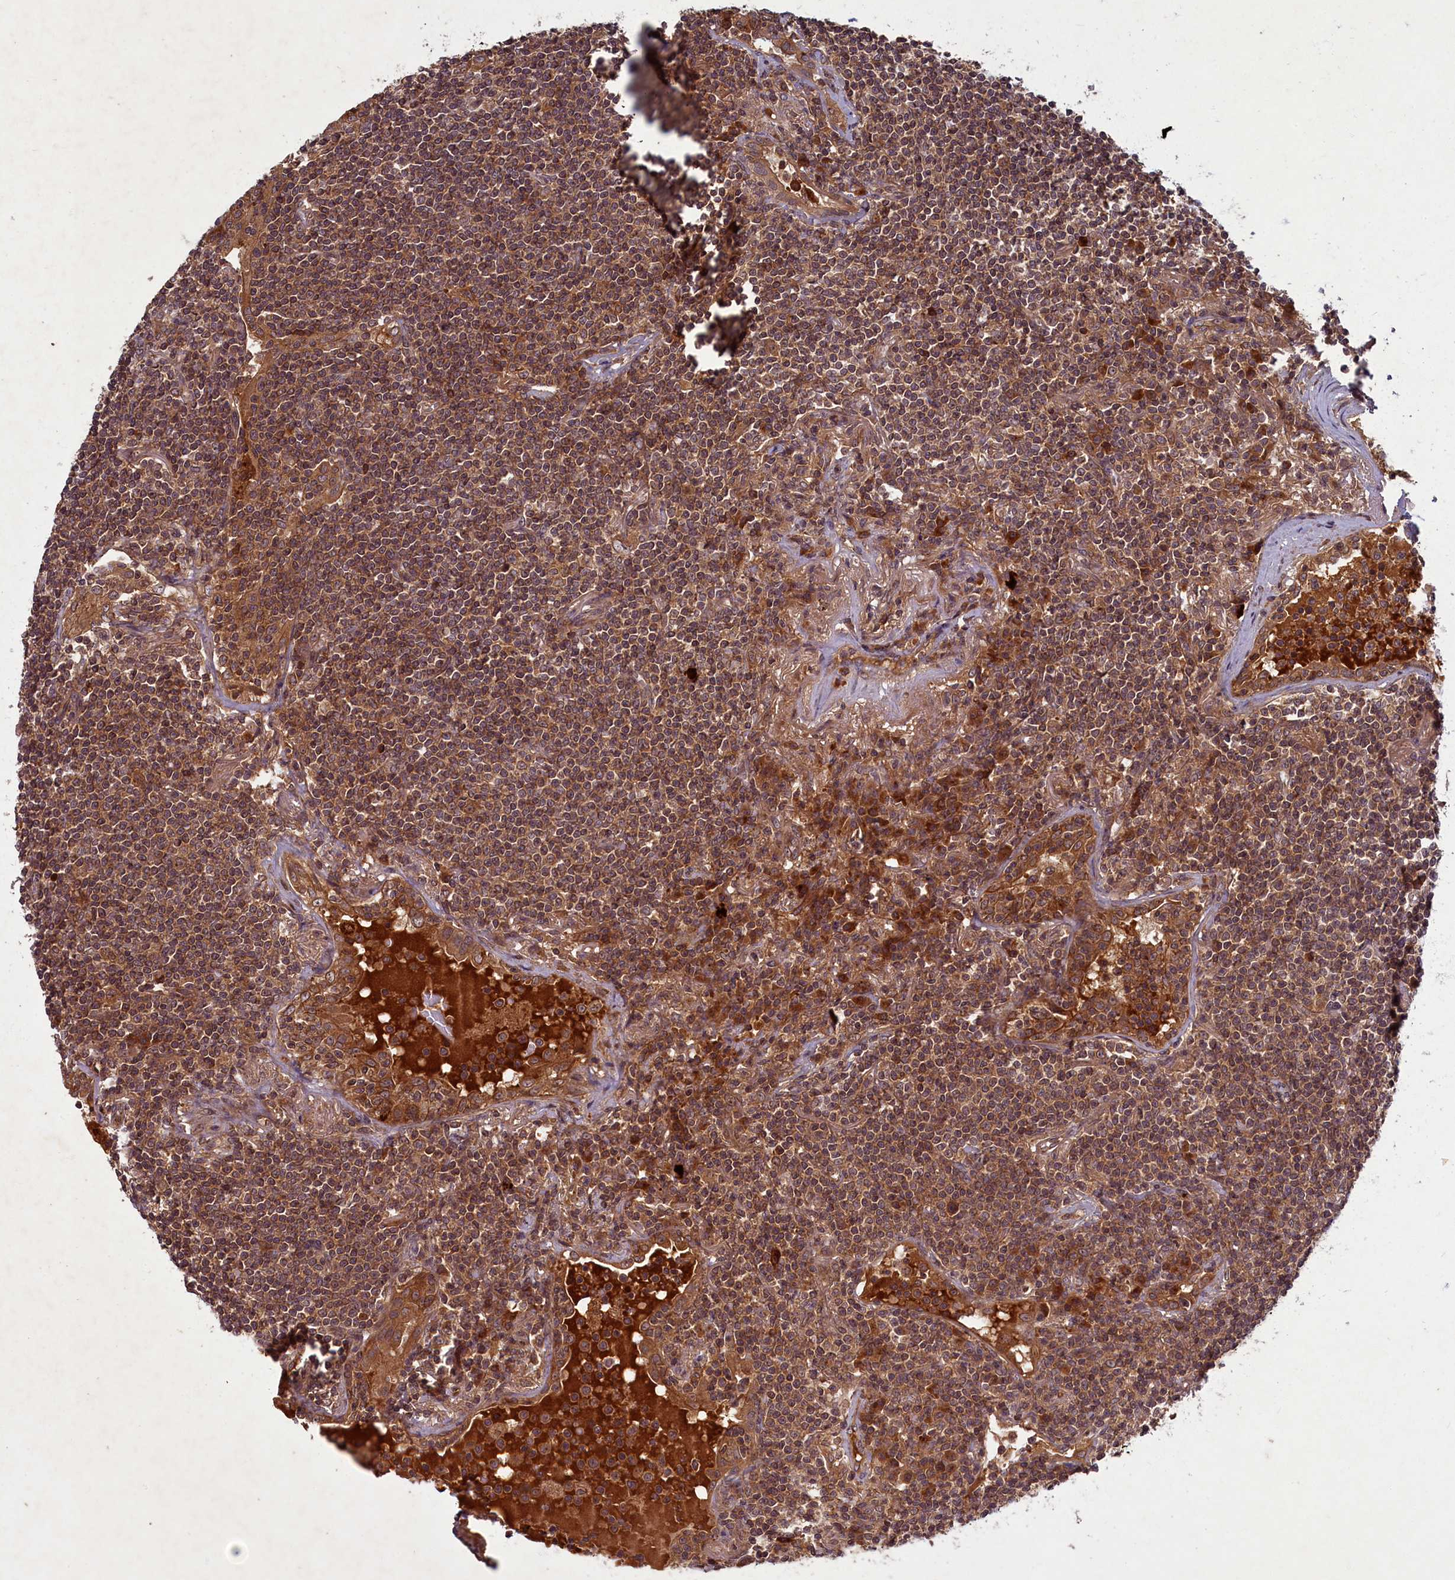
{"staining": {"intensity": "moderate", "quantity": ">75%", "location": "cytoplasmic/membranous"}, "tissue": "lymphoma", "cell_type": "Tumor cells", "image_type": "cancer", "snomed": [{"axis": "morphology", "description": "Malignant lymphoma, non-Hodgkin's type, Low grade"}, {"axis": "topography", "description": "Lung"}], "caption": "Brown immunohistochemical staining in lymphoma shows moderate cytoplasmic/membranous expression in about >75% of tumor cells. The staining was performed using DAB, with brown indicating positive protein expression. Nuclei are stained blue with hematoxylin.", "gene": "BICD1", "patient": {"sex": "female", "age": 71}}